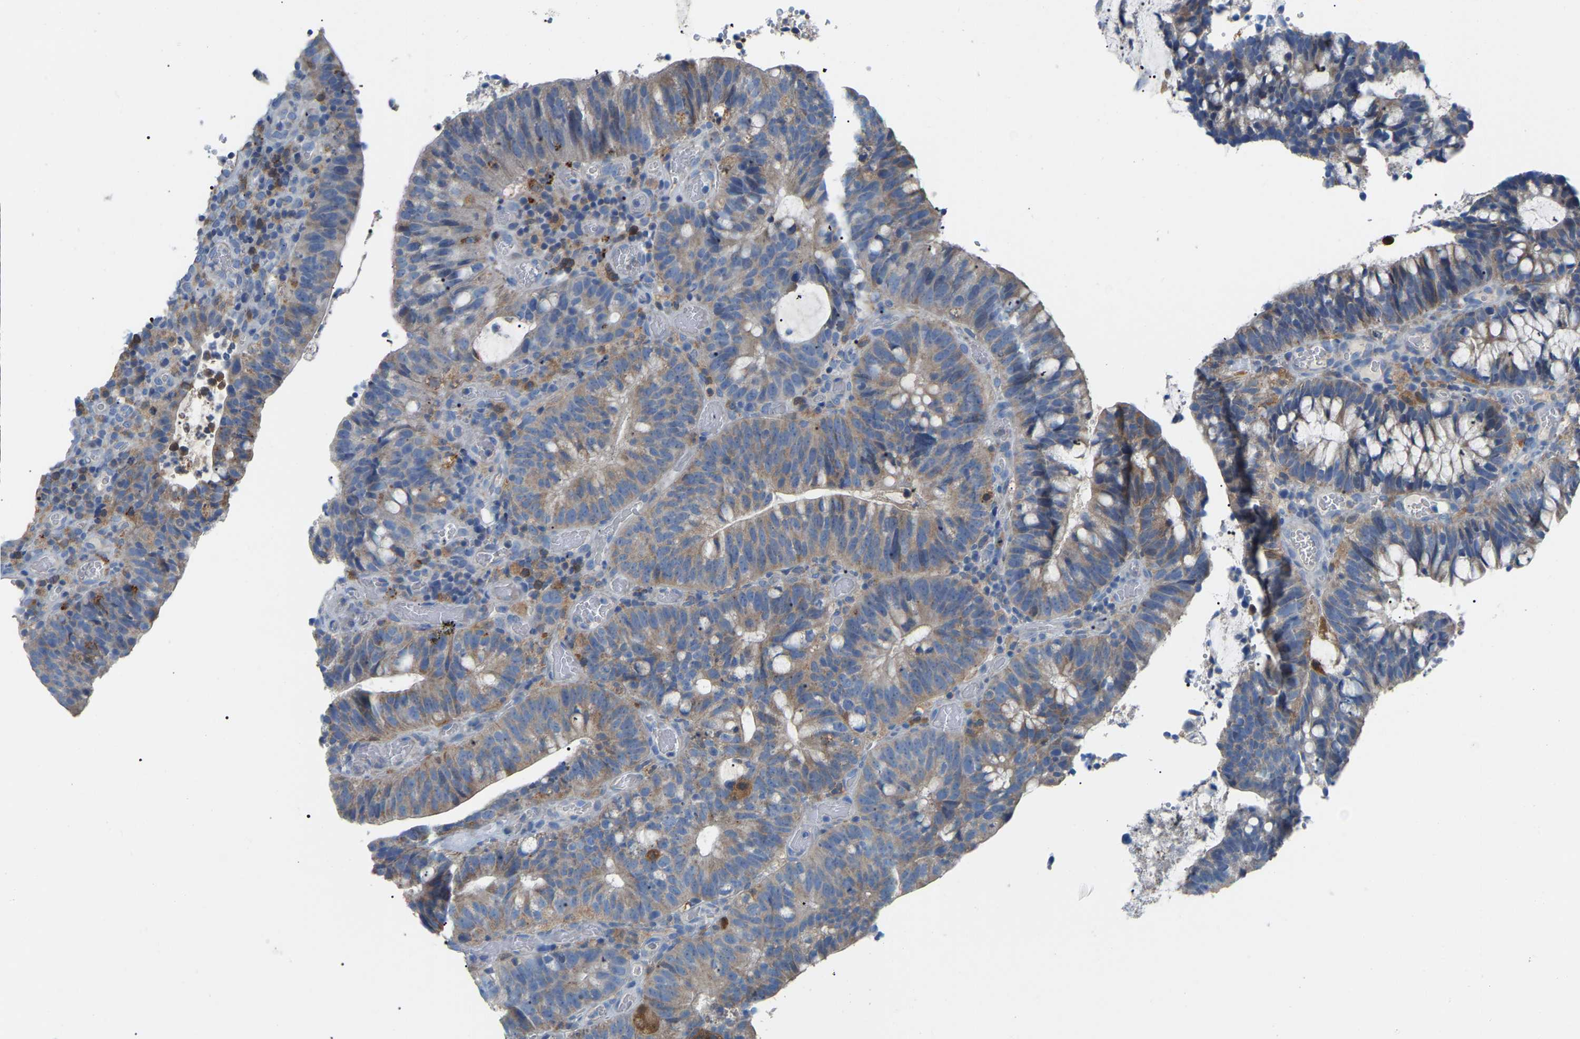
{"staining": {"intensity": "weak", "quantity": ">75%", "location": "cytoplasmic/membranous"}, "tissue": "colorectal cancer", "cell_type": "Tumor cells", "image_type": "cancer", "snomed": [{"axis": "morphology", "description": "Adenocarcinoma, NOS"}, {"axis": "topography", "description": "Colon"}], "caption": "An immunohistochemistry (IHC) histopathology image of tumor tissue is shown. Protein staining in brown shows weak cytoplasmic/membranous positivity in adenocarcinoma (colorectal) within tumor cells.", "gene": "CROT", "patient": {"sex": "female", "age": 66}}